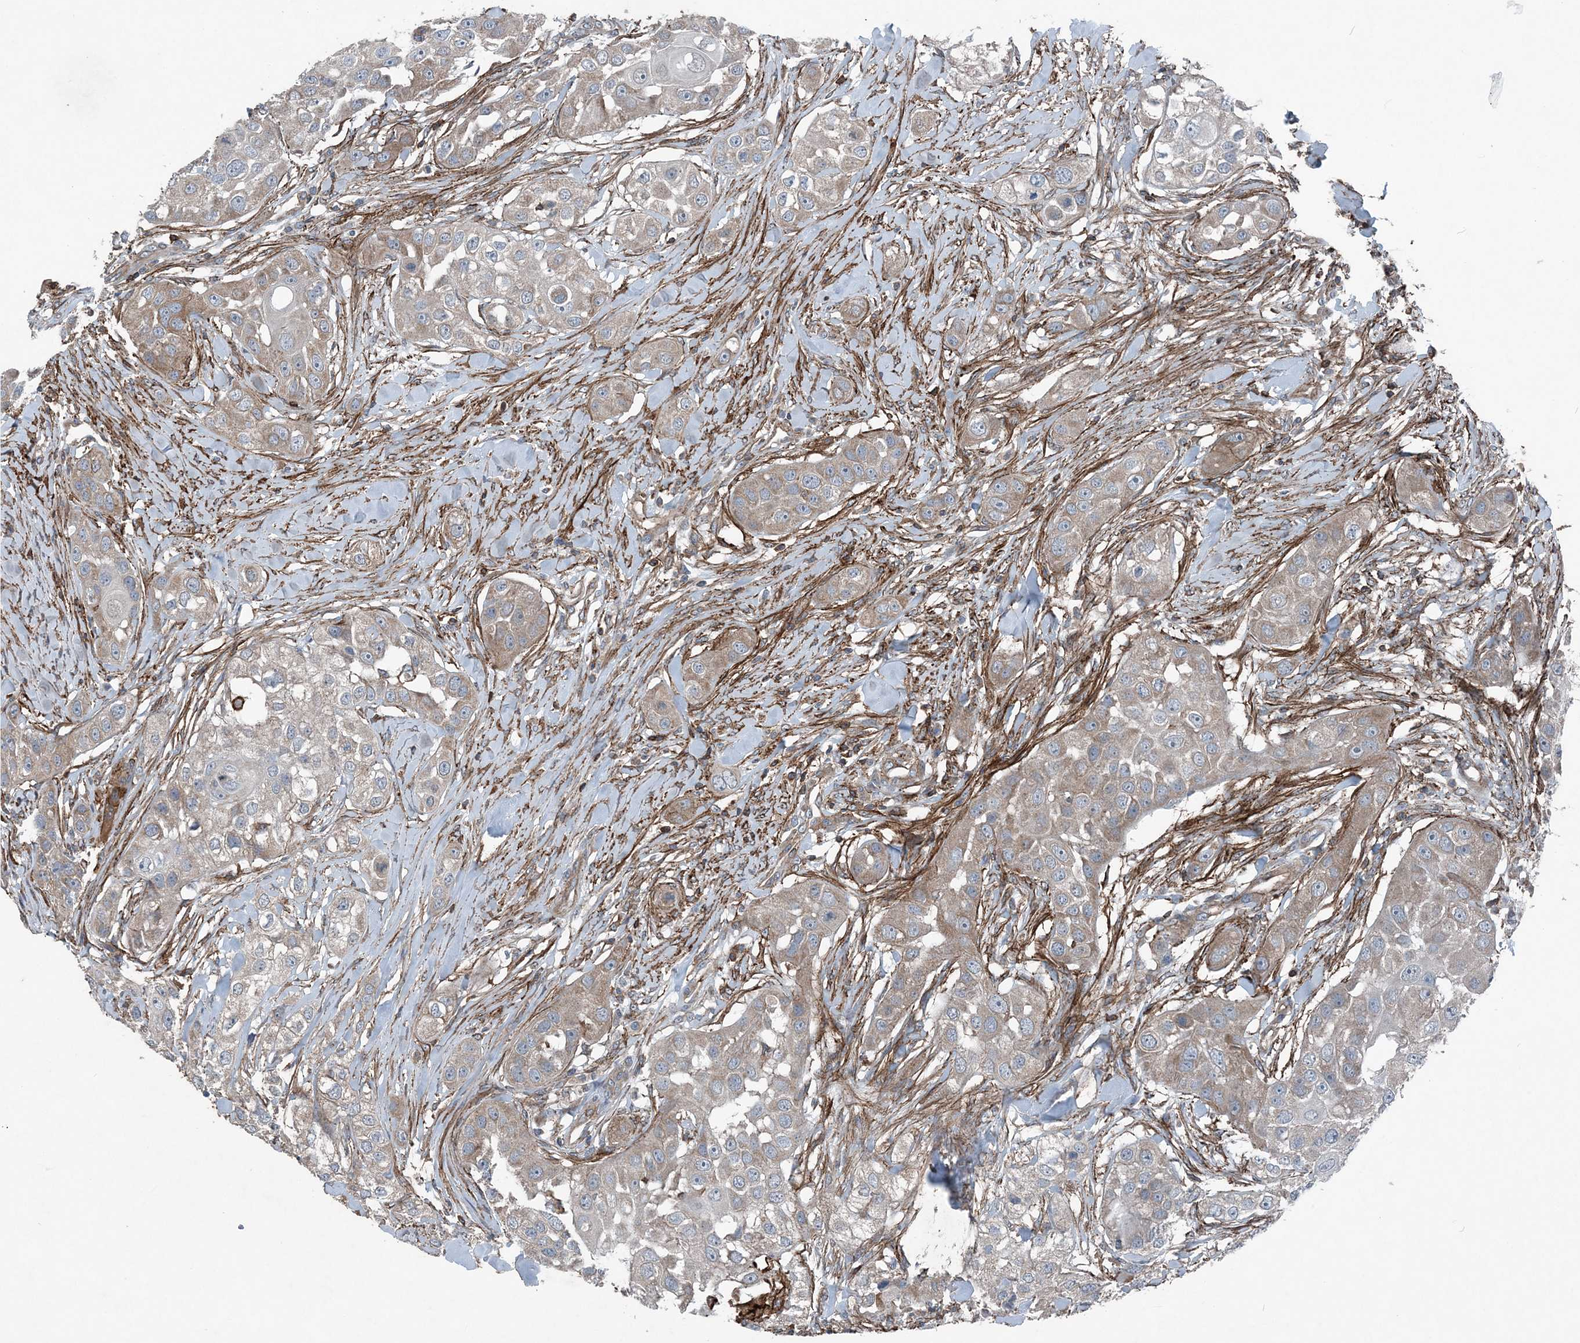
{"staining": {"intensity": "weak", "quantity": "25%-75%", "location": "cytoplasmic/membranous"}, "tissue": "head and neck cancer", "cell_type": "Tumor cells", "image_type": "cancer", "snomed": [{"axis": "morphology", "description": "Normal tissue, NOS"}, {"axis": "morphology", "description": "Squamous cell carcinoma, NOS"}, {"axis": "topography", "description": "Skeletal muscle"}, {"axis": "topography", "description": "Head-Neck"}], "caption": "Tumor cells exhibit low levels of weak cytoplasmic/membranous expression in about 25%-75% of cells in human squamous cell carcinoma (head and neck).", "gene": "DGUOK", "patient": {"sex": "male", "age": 51}}